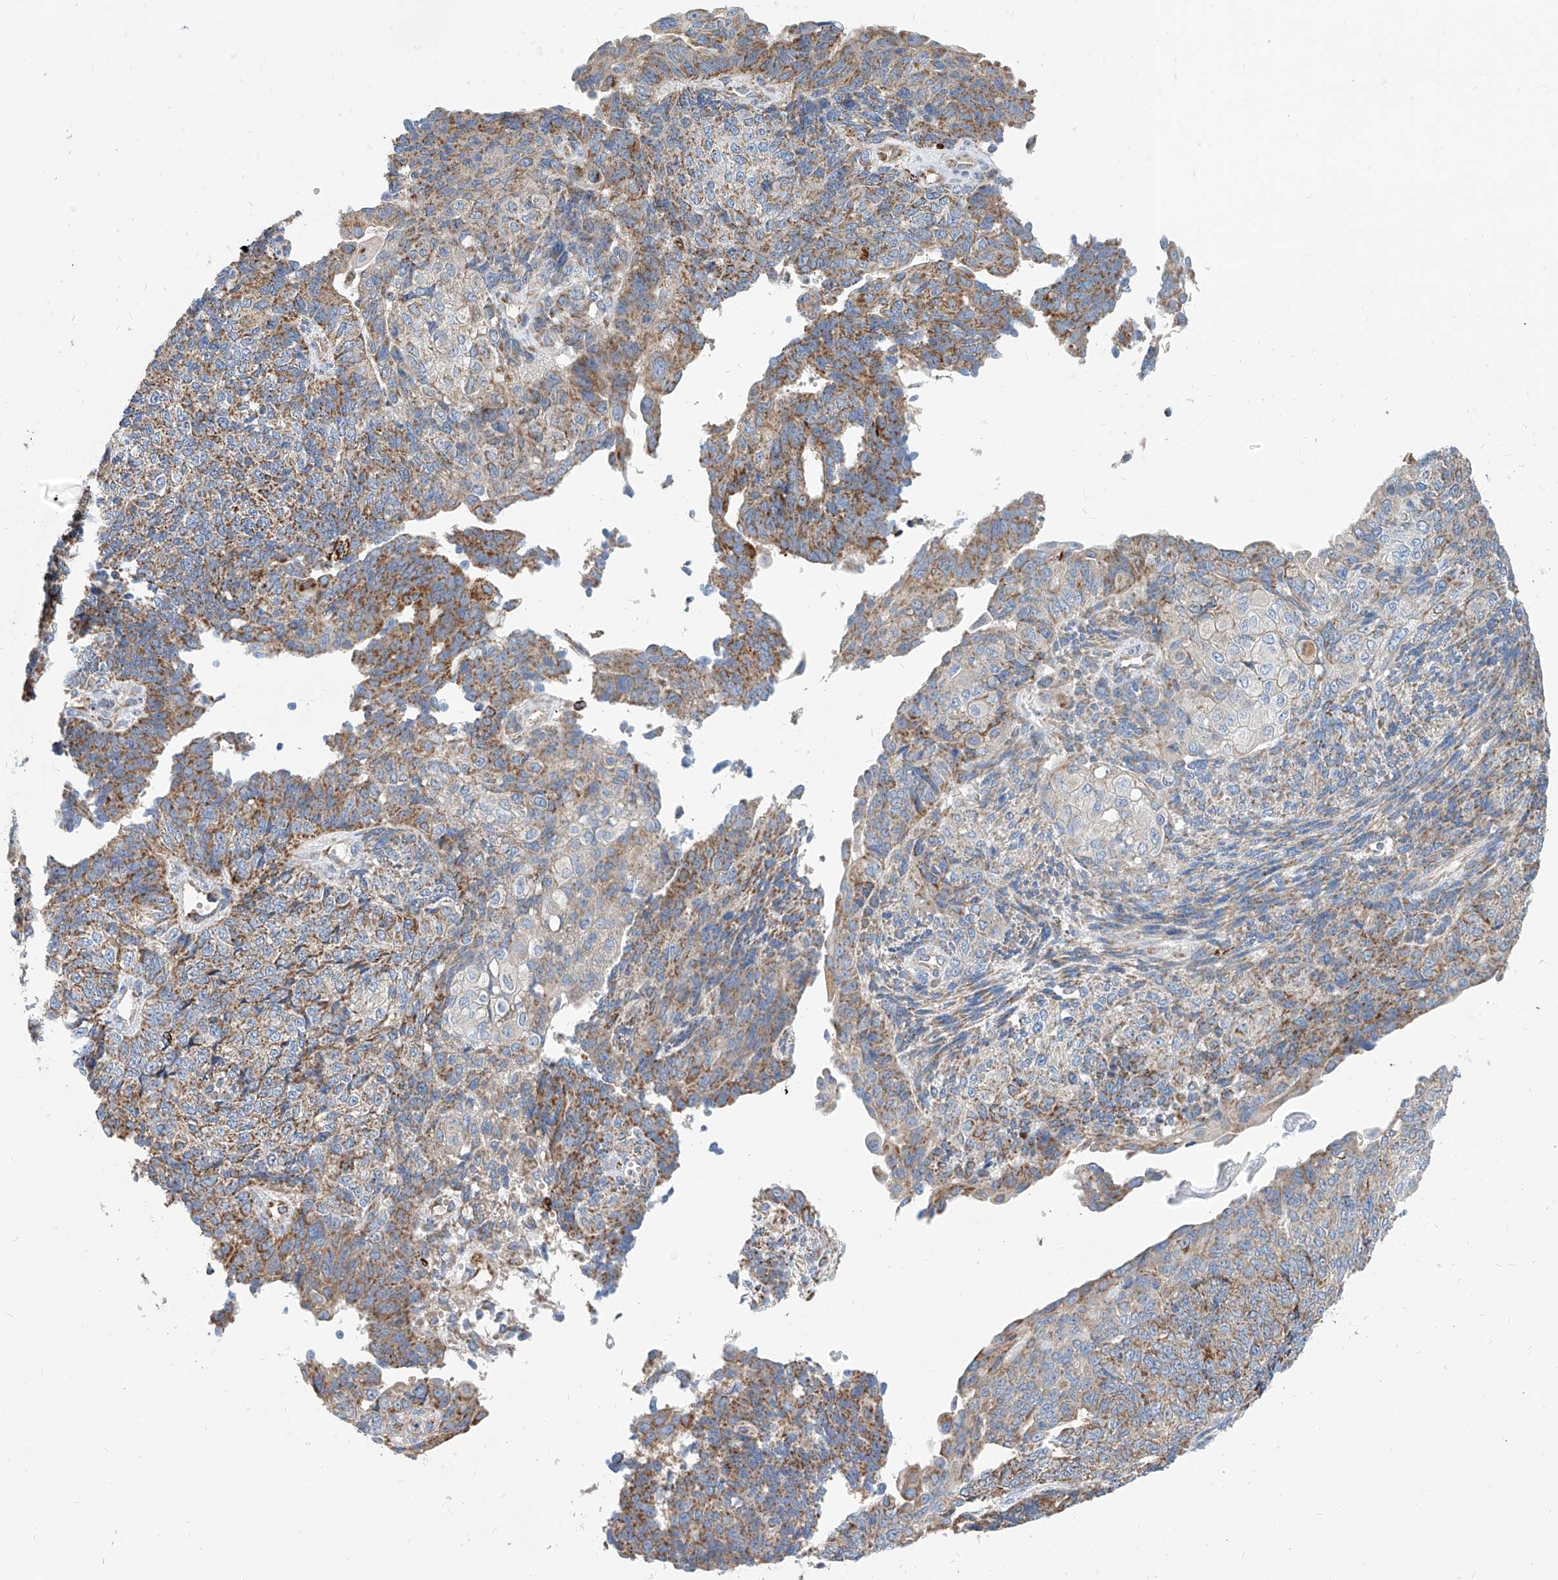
{"staining": {"intensity": "moderate", "quantity": "25%-75%", "location": "cytoplasmic/membranous"}, "tissue": "endometrial cancer", "cell_type": "Tumor cells", "image_type": "cancer", "snomed": [{"axis": "morphology", "description": "Adenocarcinoma, NOS"}, {"axis": "topography", "description": "Endometrium"}], "caption": "Moderate cytoplasmic/membranous staining for a protein is present in approximately 25%-75% of tumor cells of adenocarcinoma (endometrial) using IHC.", "gene": "CPNE5", "patient": {"sex": "female", "age": 32}}